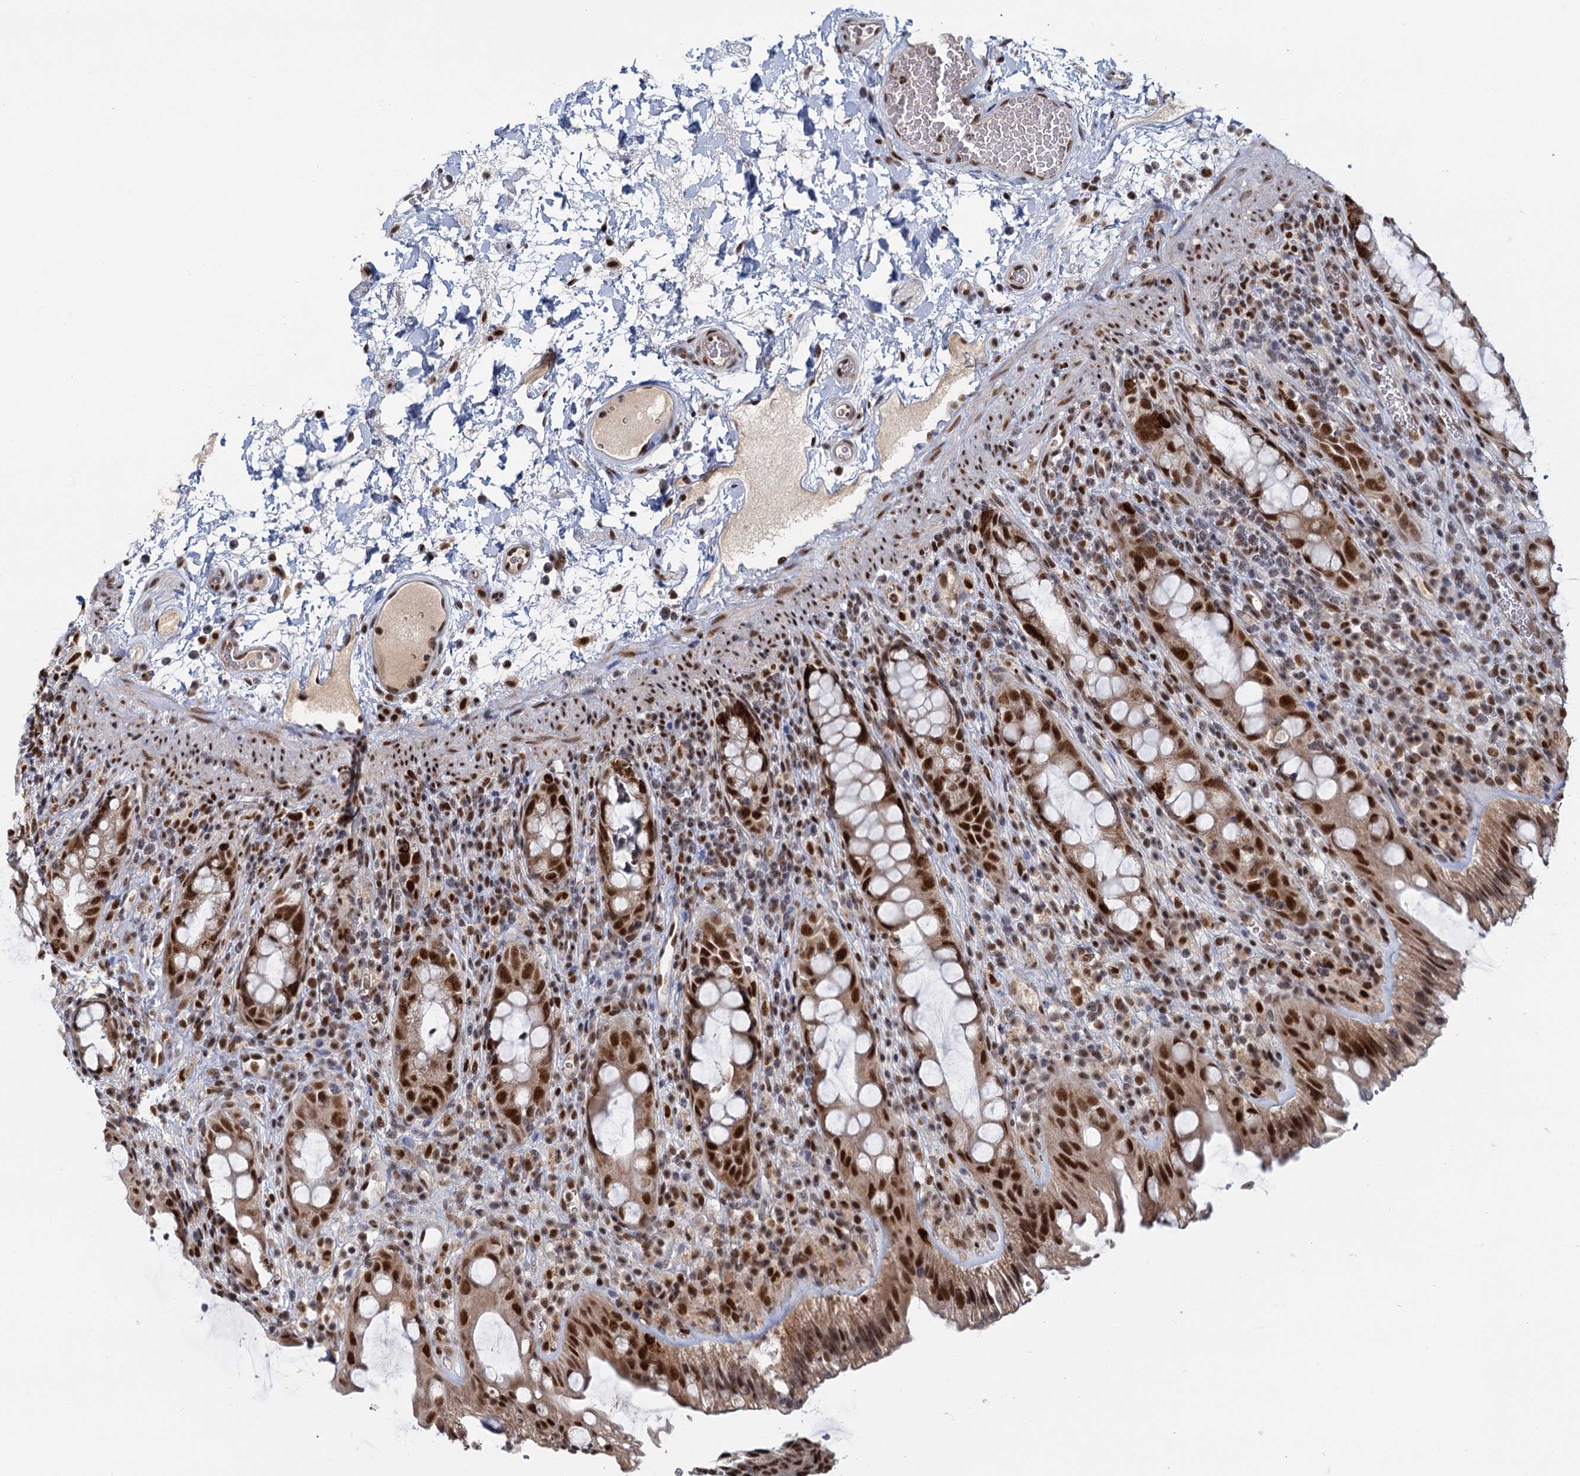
{"staining": {"intensity": "strong", "quantity": ">75%", "location": "cytoplasmic/membranous,nuclear"}, "tissue": "rectum", "cell_type": "Glandular cells", "image_type": "normal", "snomed": [{"axis": "morphology", "description": "Normal tissue, NOS"}, {"axis": "topography", "description": "Rectum"}], "caption": "This image demonstrates benign rectum stained with immunohistochemistry (IHC) to label a protein in brown. The cytoplasmic/membranous,nuclear of glandular cells show strong positivity for the protein. Nuclei are counter-stained blue.", "gene": "WBP4", "patient": {"sex": "female", "age": 57}}